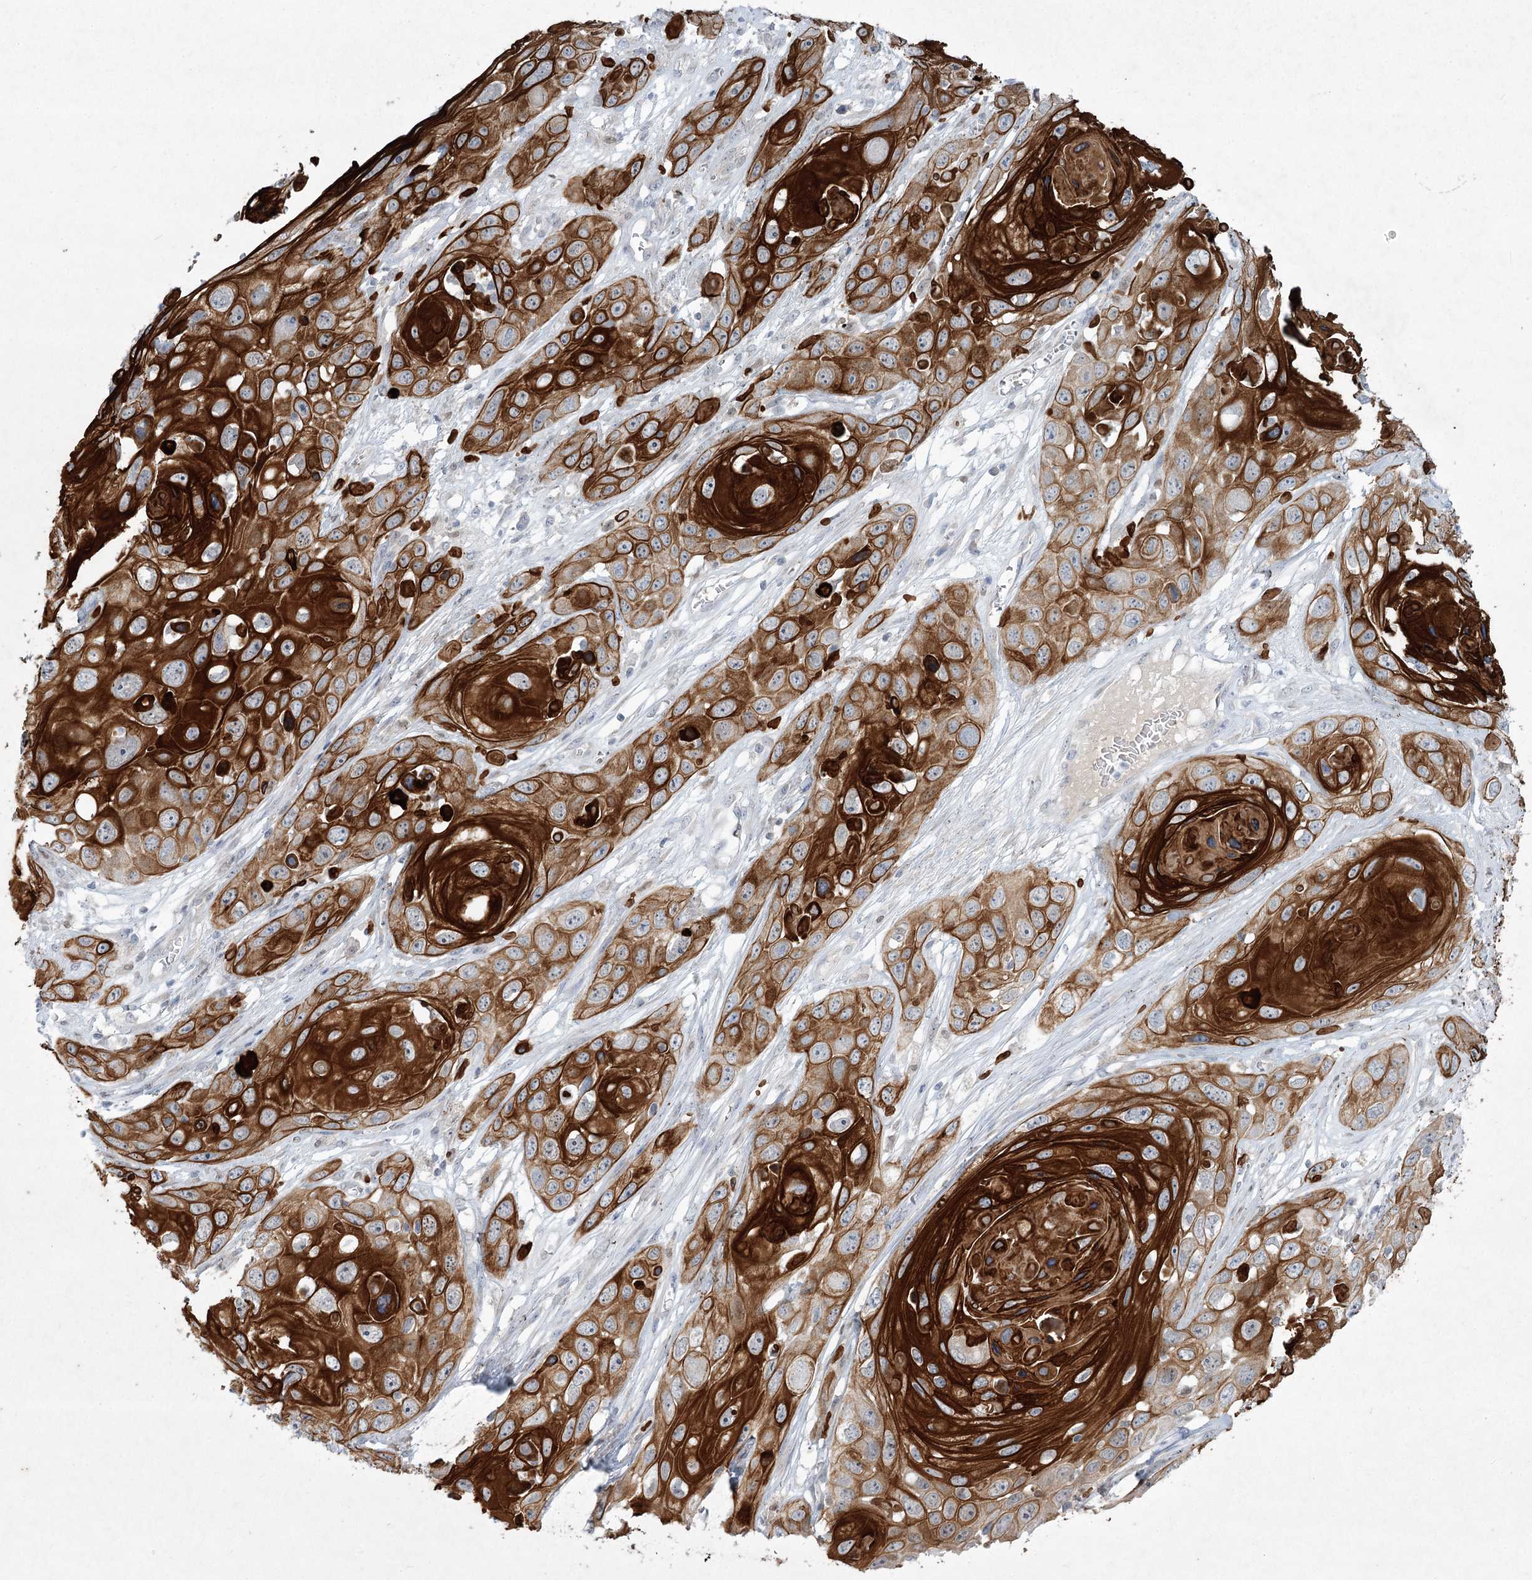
{"staining": {"intensity": "strong", "quantity": ">75%", "location": "cytoplasmic/membranous"}, "tissue": "skin cancer", "cell_type": "Tumor cells", "image_type": "cancer", "snomed": [{"axis": "morphology", "description": "Squamous cell carcinoma, NOS"}, {"axis": "topography", "description": "Skin"}], "caption": "Immunohistochemistry (IHC) staining of skin cancer, which displays high levels of strong cytoplasmic/membranous staining in about >75% of tumor cells indicating strong cytoplasmic/membranous protein staining. The staining was performed using DAB (3,3'-diaminobenzidine) (brown) for protein detection and nuclei were counterstained in hematoxylin (blue).", "gene": "ABITRAM", "patient": {"sex": "male", "age": 55}}